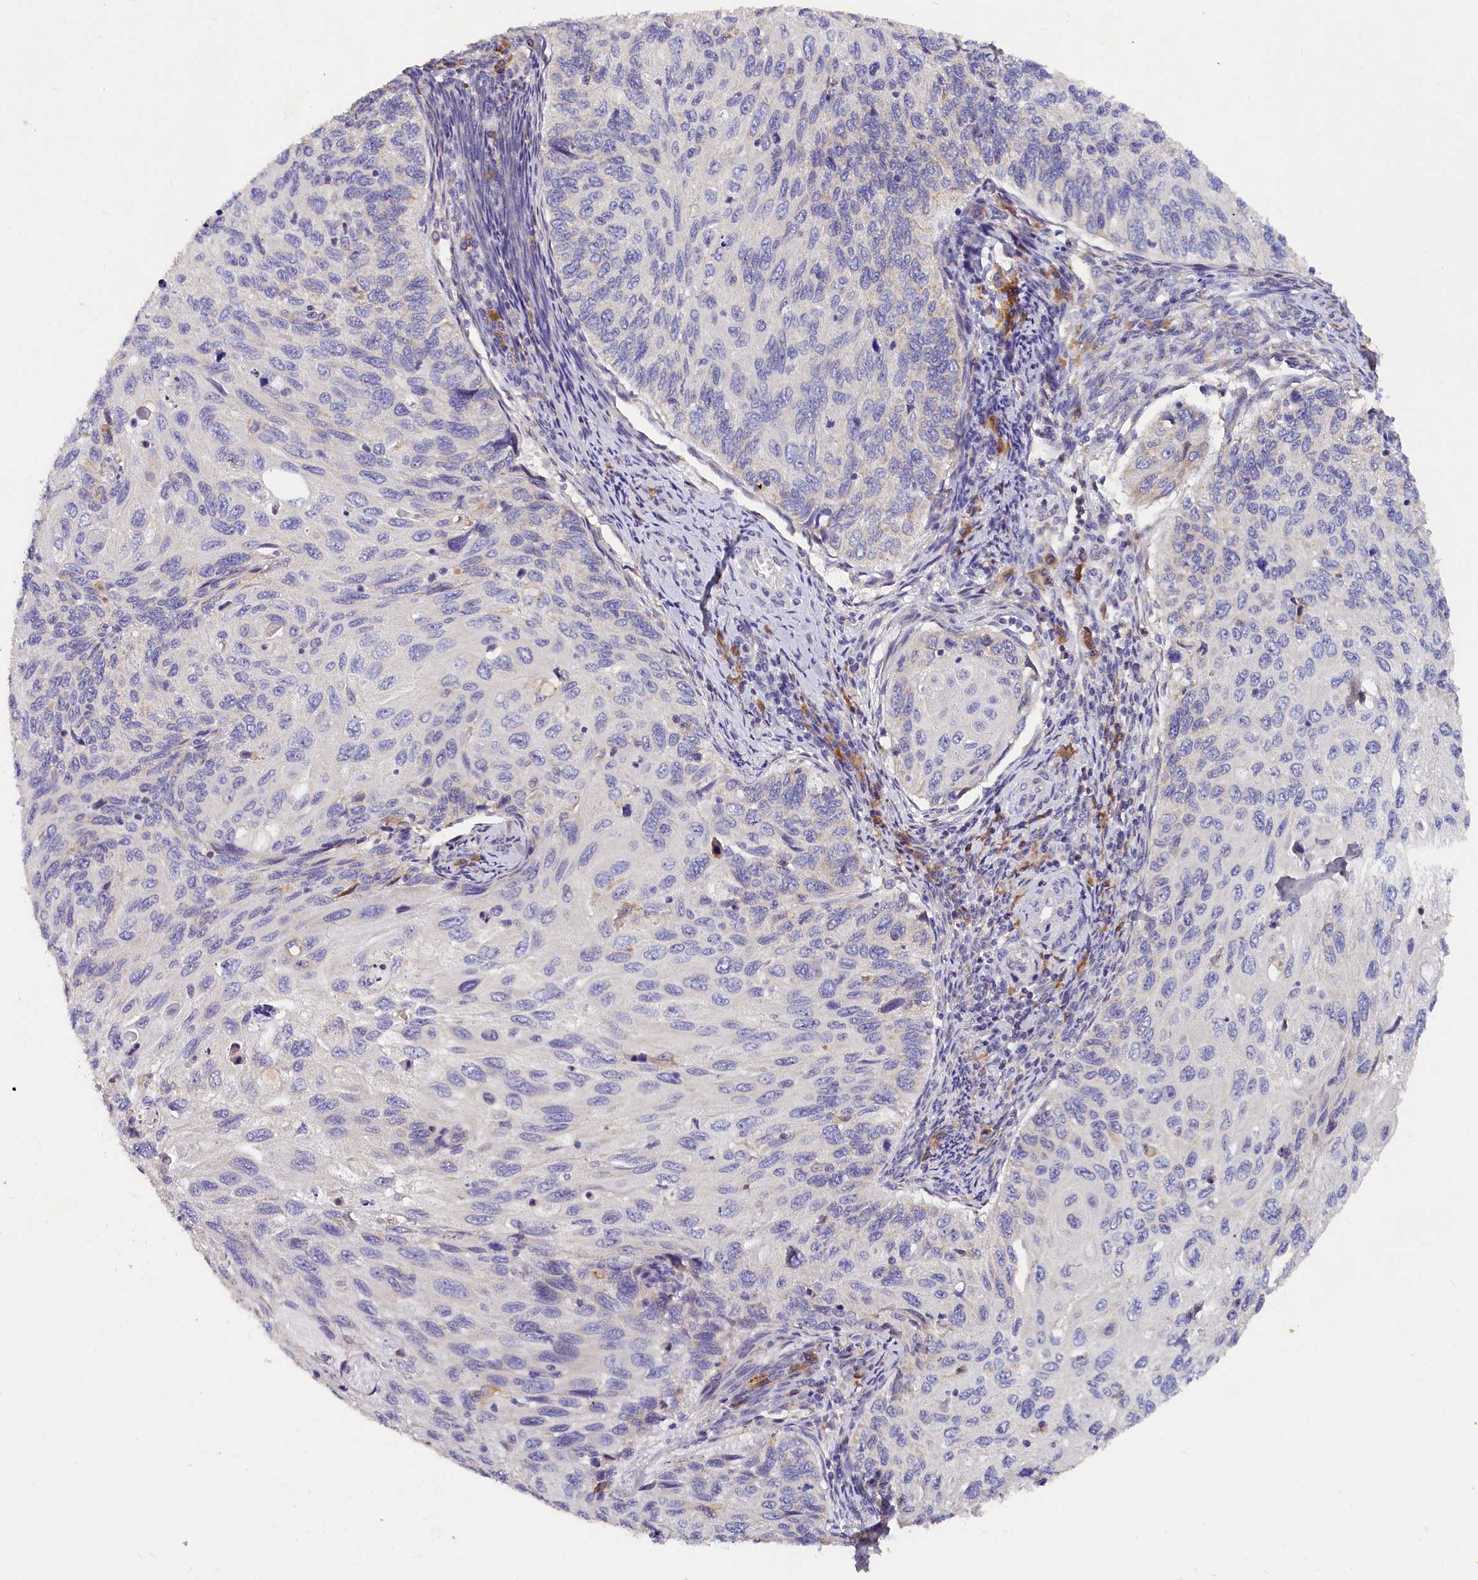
{"staining": {"intensity": "negative", "quantity": "none", "location": "none"}, "tissue": "cervical cancer", "cell_type": "Tumor cells", "image_type": "cancer", "snomed": [{"axis": "morphology", "description": "Squamous cell carcinoma, NOS"}, {"axis": "topography", "description": "Cervix"}], "caption": "High magnification brightfield microscopy of cervical squamous cell carcinoma stained with DAB (3,3'-diaminobenzidine) (brown) and counterstained with hematoxylin (blue): tumor cells show no significant expression.", "gene": "ST7L", "patient": {"sex": "female", "age": 70}}